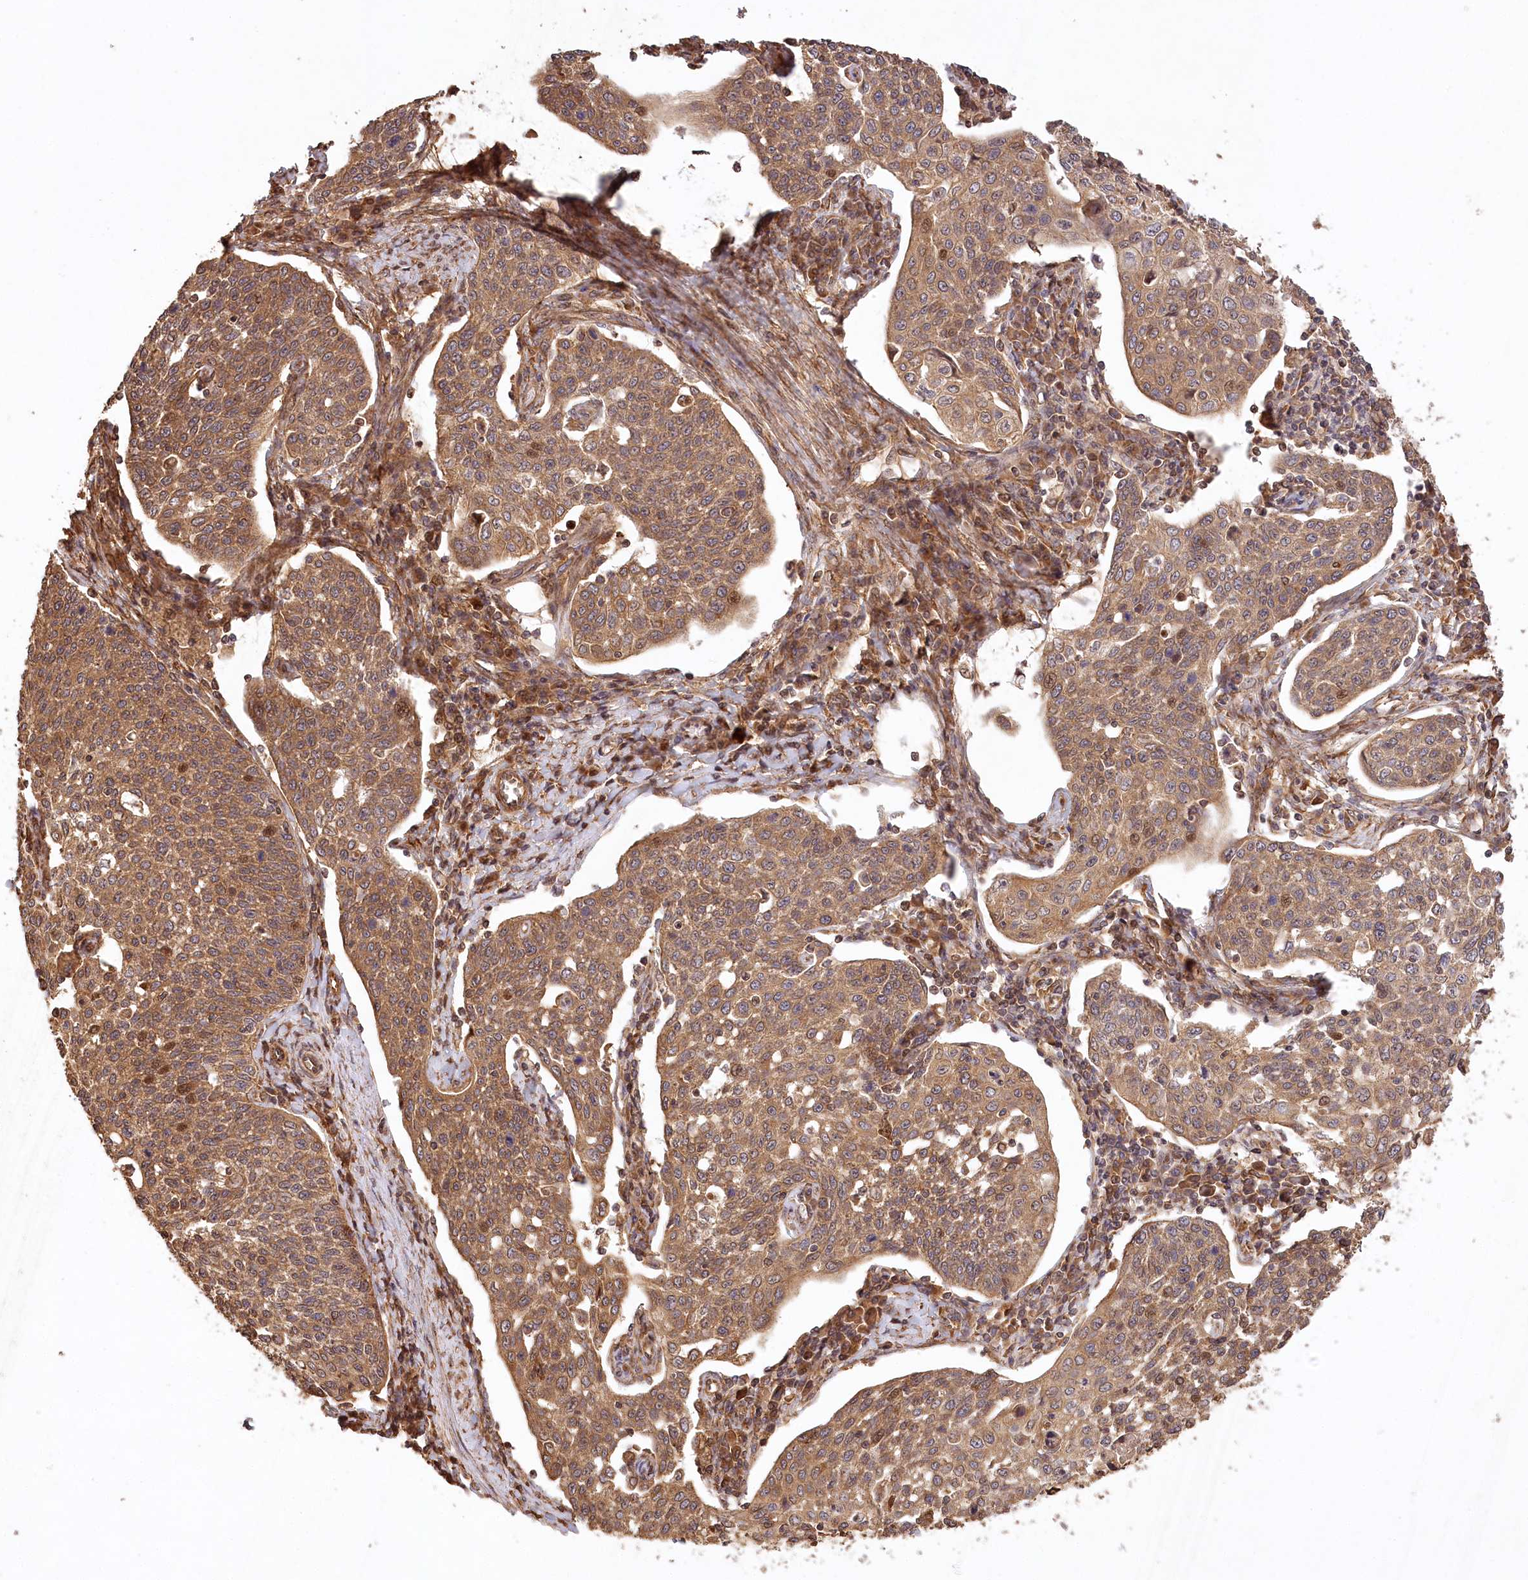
{"staining": {"intensity": "moderate", "quantity": ">75%", "location": "cytoplasmic/membranous,nuclear"}, "tissue": "cervical cancer", "cell_type": "Tumor cells", "image_type": "cancer", "snomed": [{"axis": "morphology", "description": "Squamous cell carcinoma, NOS"}, {"axis": "topography", "description": "Cervix"}], "caption": "Immunohistochemical staining of cervical cancer displays medium levels of moderate cytoplasmic/membranous and nuclear expression in about >75% of tumor cells.", "gene": "LSS", "patient": {"sex": "female", "age": 34}}